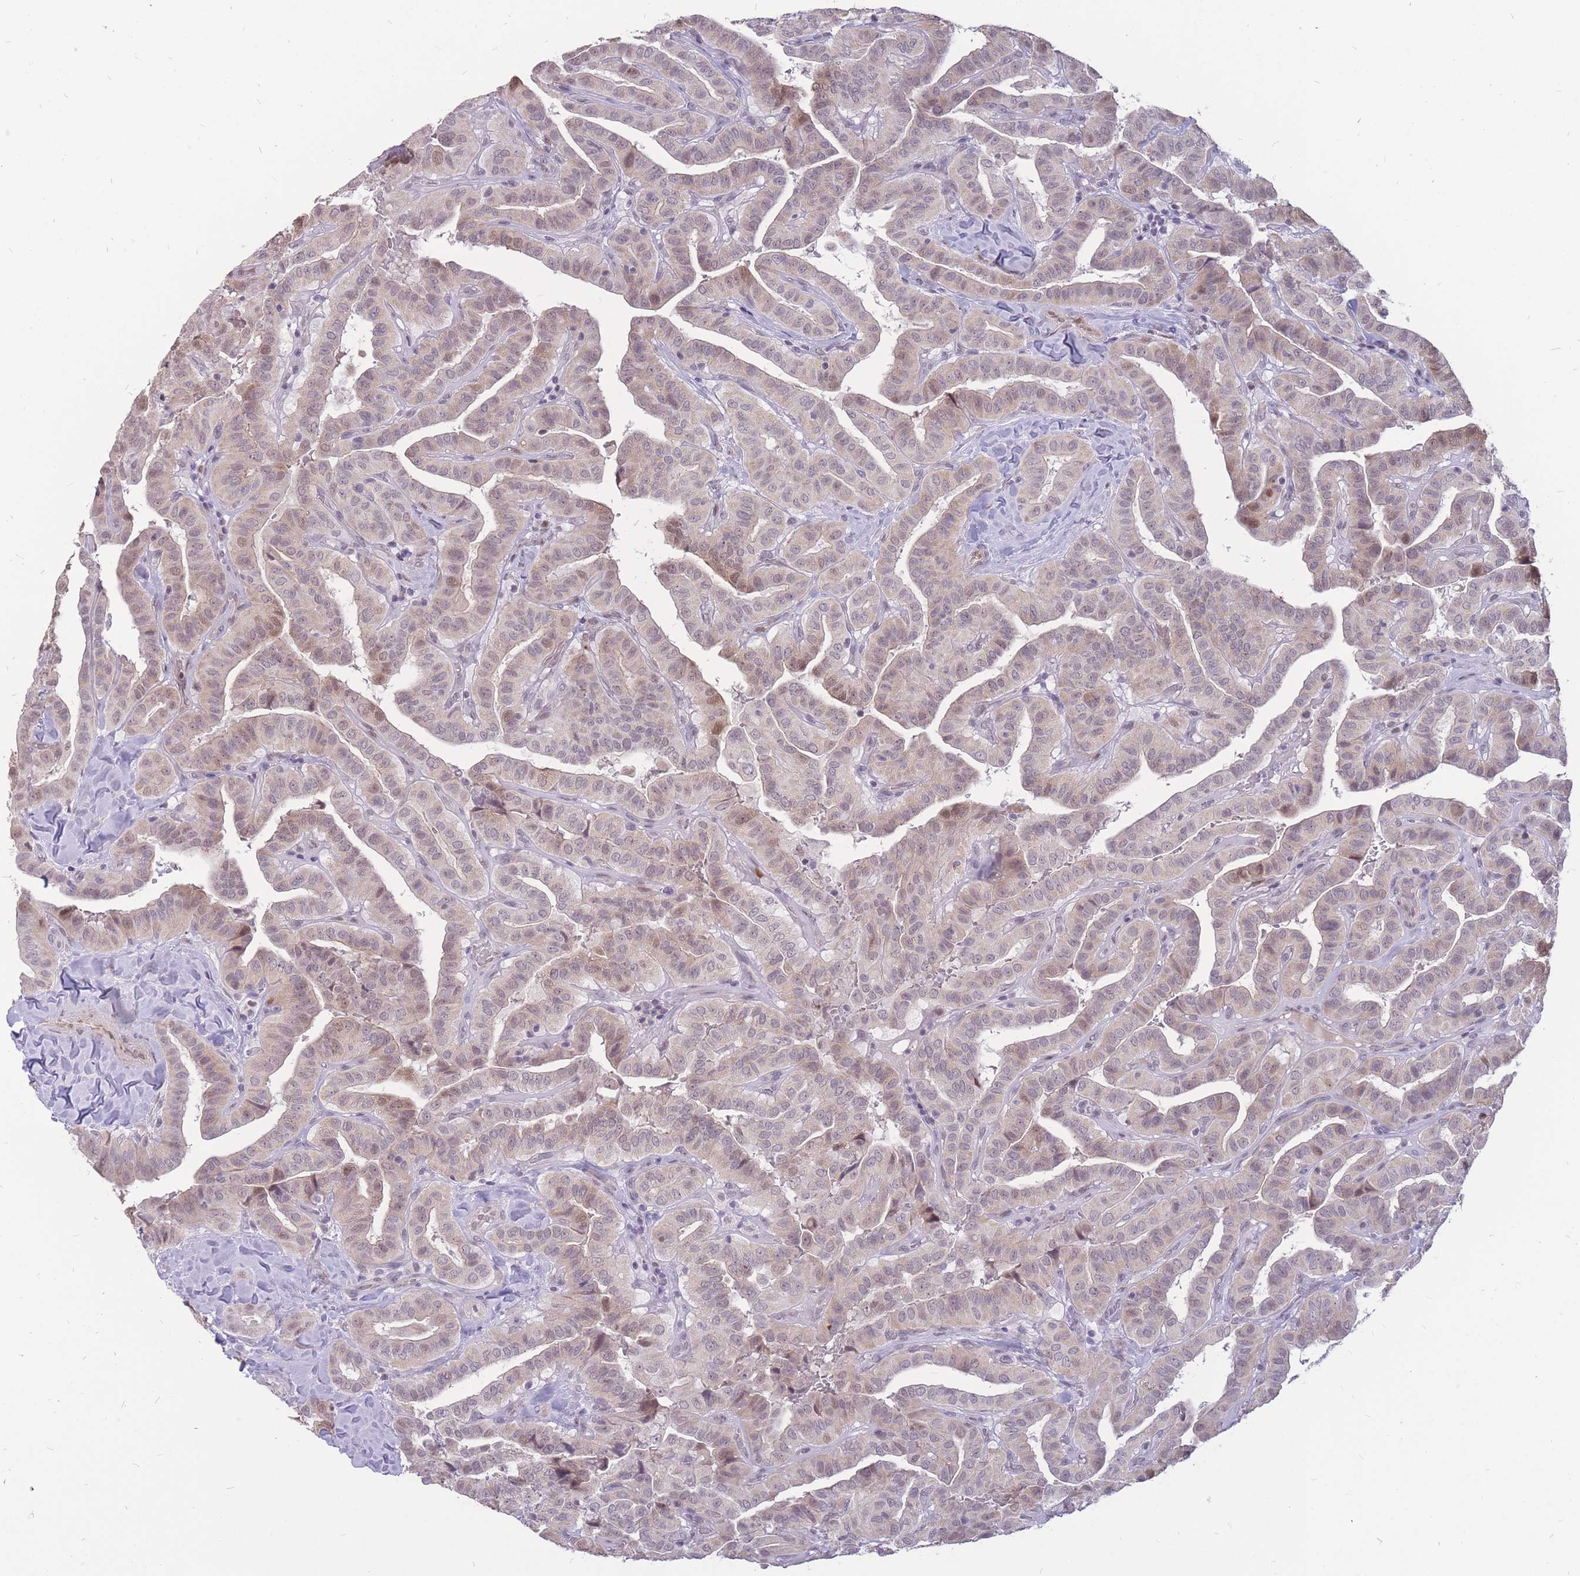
{"staining": {"intensity": "weak", "quantity": "<25%", "location": "nuclear"}, "tissue": "thyroid cancer", "cell_type": "Tumor cells", "image_type": "cancer", "snomed": [{"axis": "morphology", "description": "Papillary adenocarcinoma, NOS"}, {"axis": "topography", "description": "Thyroid gland"}], "caption": "High power microscopy histopathology image of an immunohistochemistry (IHC) micrograph of thyroid papillary adenocarcinoma, revealing no significant positivity in tumor cells.", "gene": "ADD2", "patient": {"sex": "male", "age": 77}}